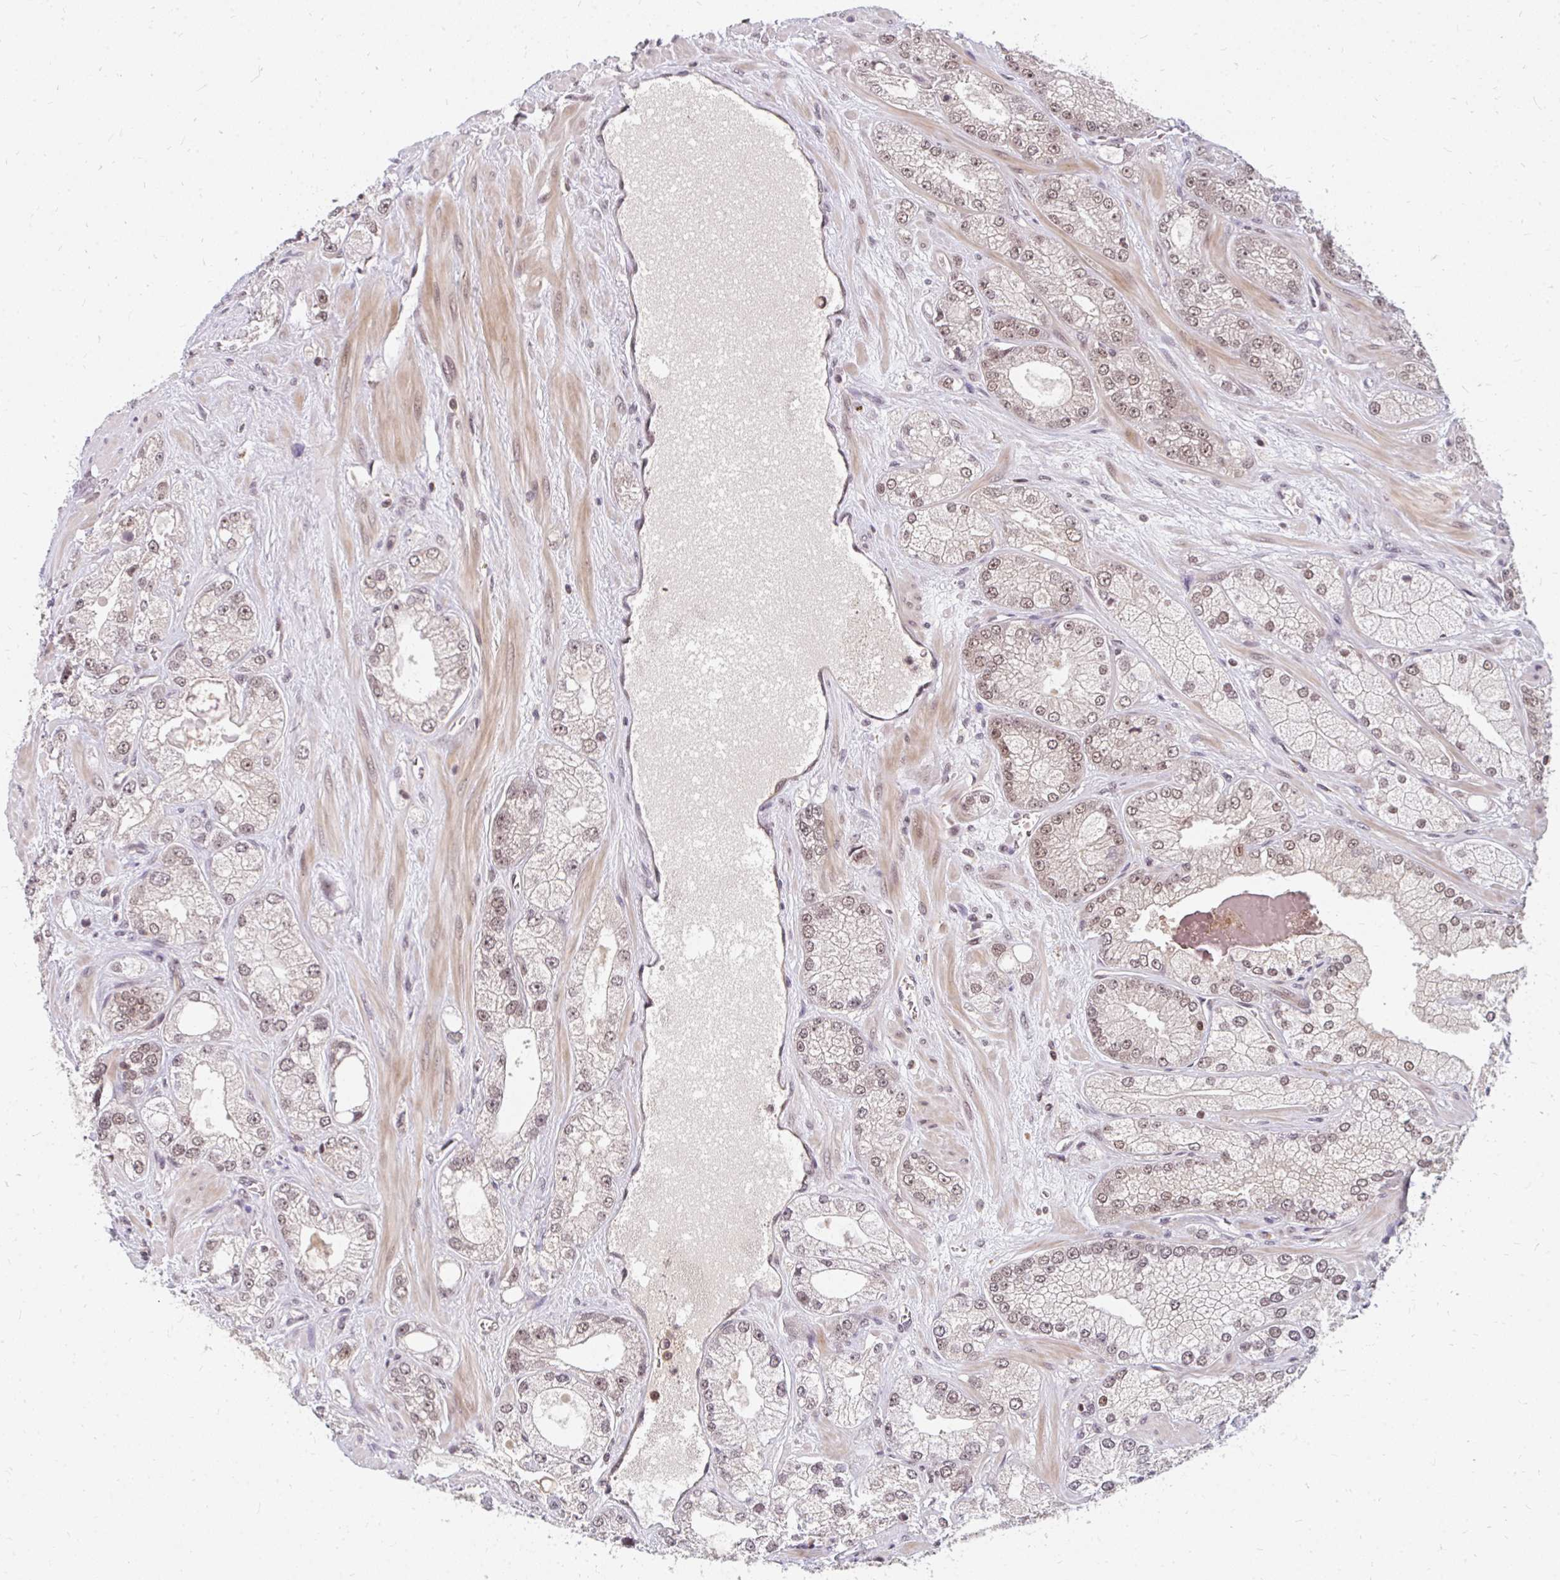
{"staining": {"intensity": "weak", "quantity": ">75%", "location": "nuclear"}, "tissue": "prostate cancer", "cell_type": "Tumor cells", "image_type": "cancer", "snomed": [{"axis": "morphology", "description": "Normal tissue, NOS"}, {"axis": "morphology", "description": "Adenocarcinoma, High grade"}, {"axis": "topography", "description": "Prostate"}, {"axis": "topography", "description": "Peripheral nerve tissue"}], "caption": "Prostate adenocarcinoma (high-grade) was stained to show a protein in brown. There is low levels of weak nuclear expression in about >75% of tumor cells.", "gene": "GTF3C6", "patient": {"sex": "male", "age": 68}}